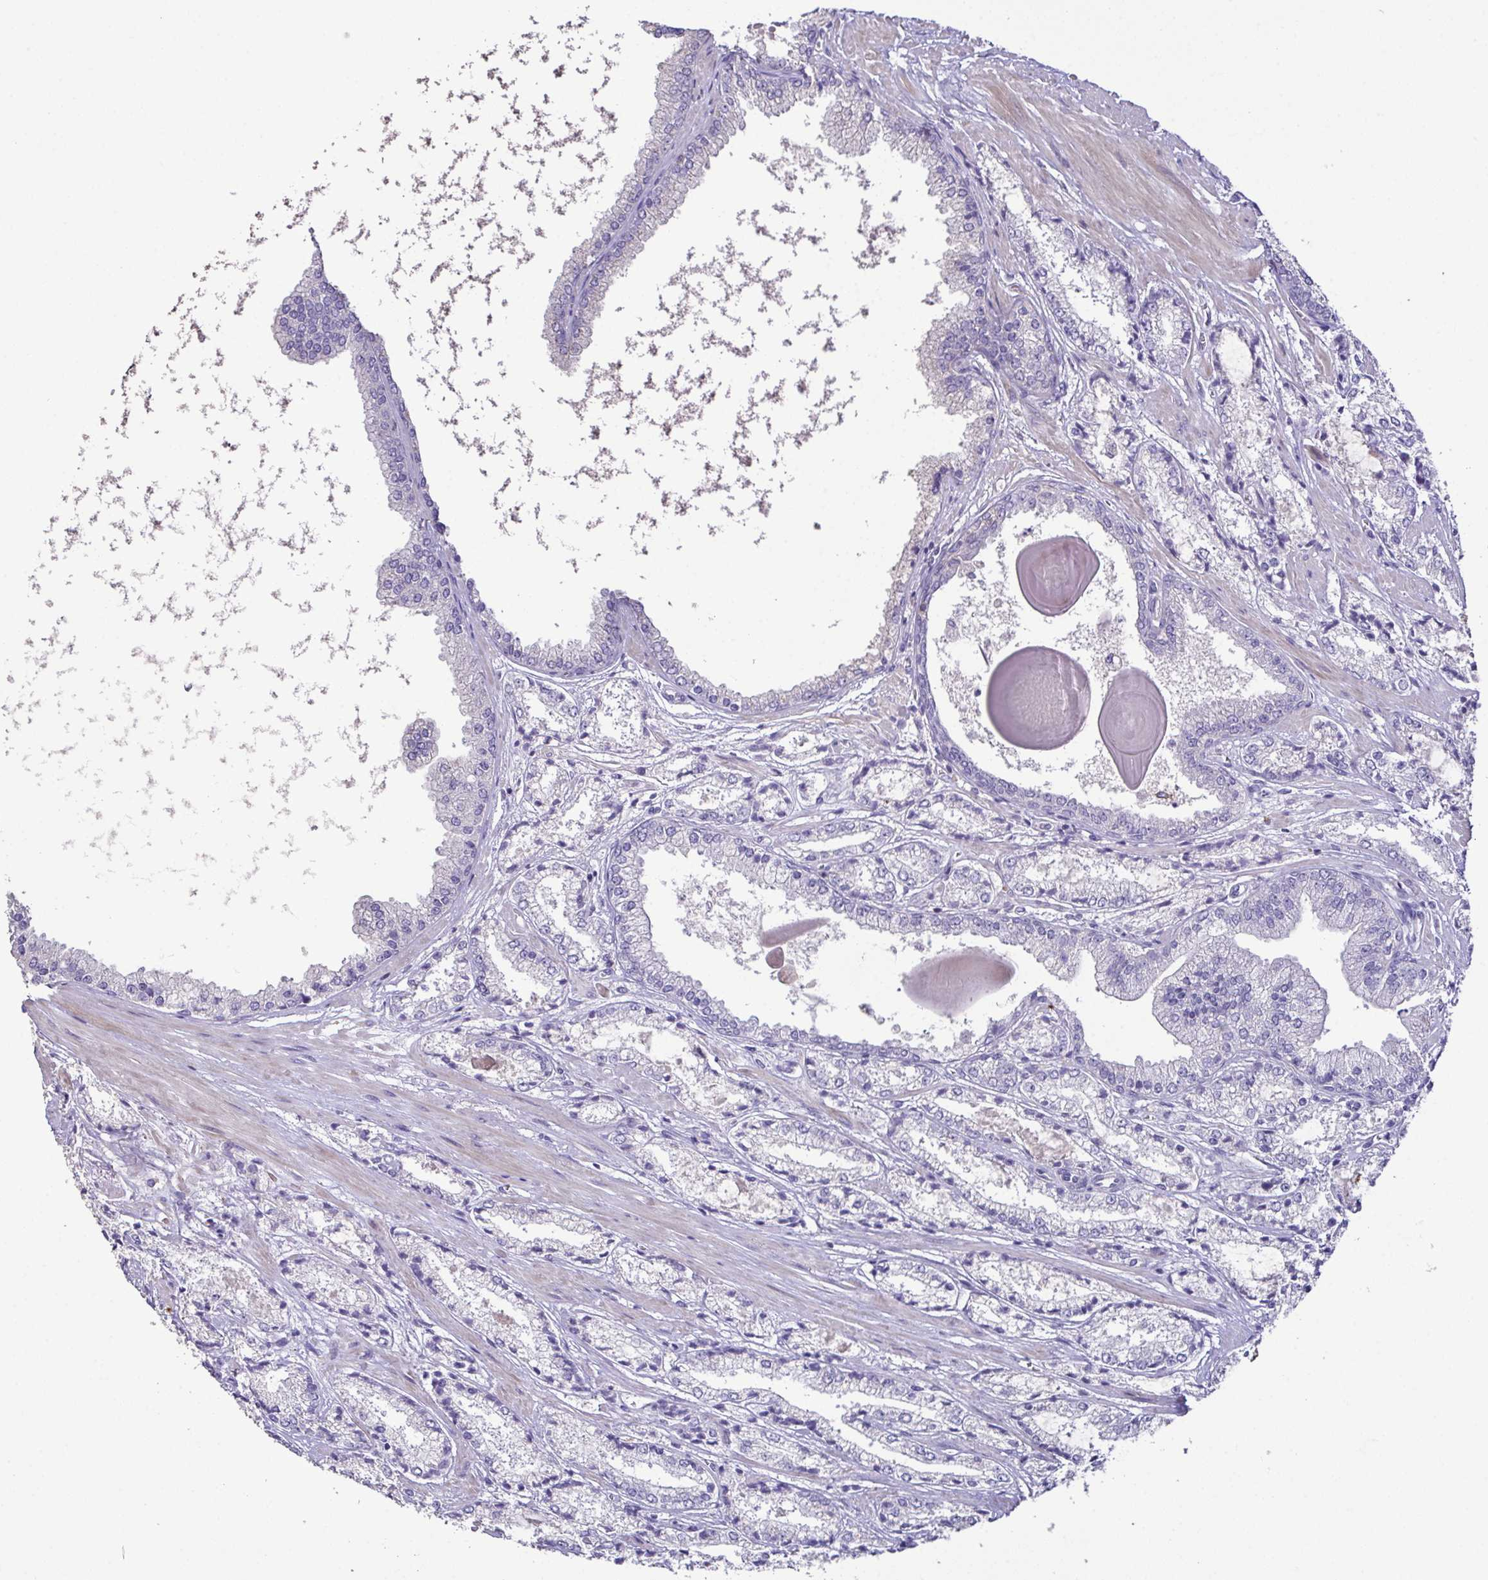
{"staining": {"intensity": "negative", "quantity": "none", "location": "none"}, "tissue": "prostate cancer", "cell_type": "Tumor cells", "image_type": "cancer", "snomed": [{"axis": "morphology", "description": "Adenocarcinoma, High grade"}, {"axis": "topography", "description": "Prostate"}], "caption": "Prostate adenocarcinoma (high-grade) was stained to show a protein in brown. There is no significant positivity in tumor cells. The staining was performed using DAB (3,3'-diaminobenzidine) to visualize the protein expression in brown, while the nuclei were stained in blue with hematoxylin (Magnification: 20x).", "gene": "MARCO", "patient": {"sex": "male", "age": 64}}